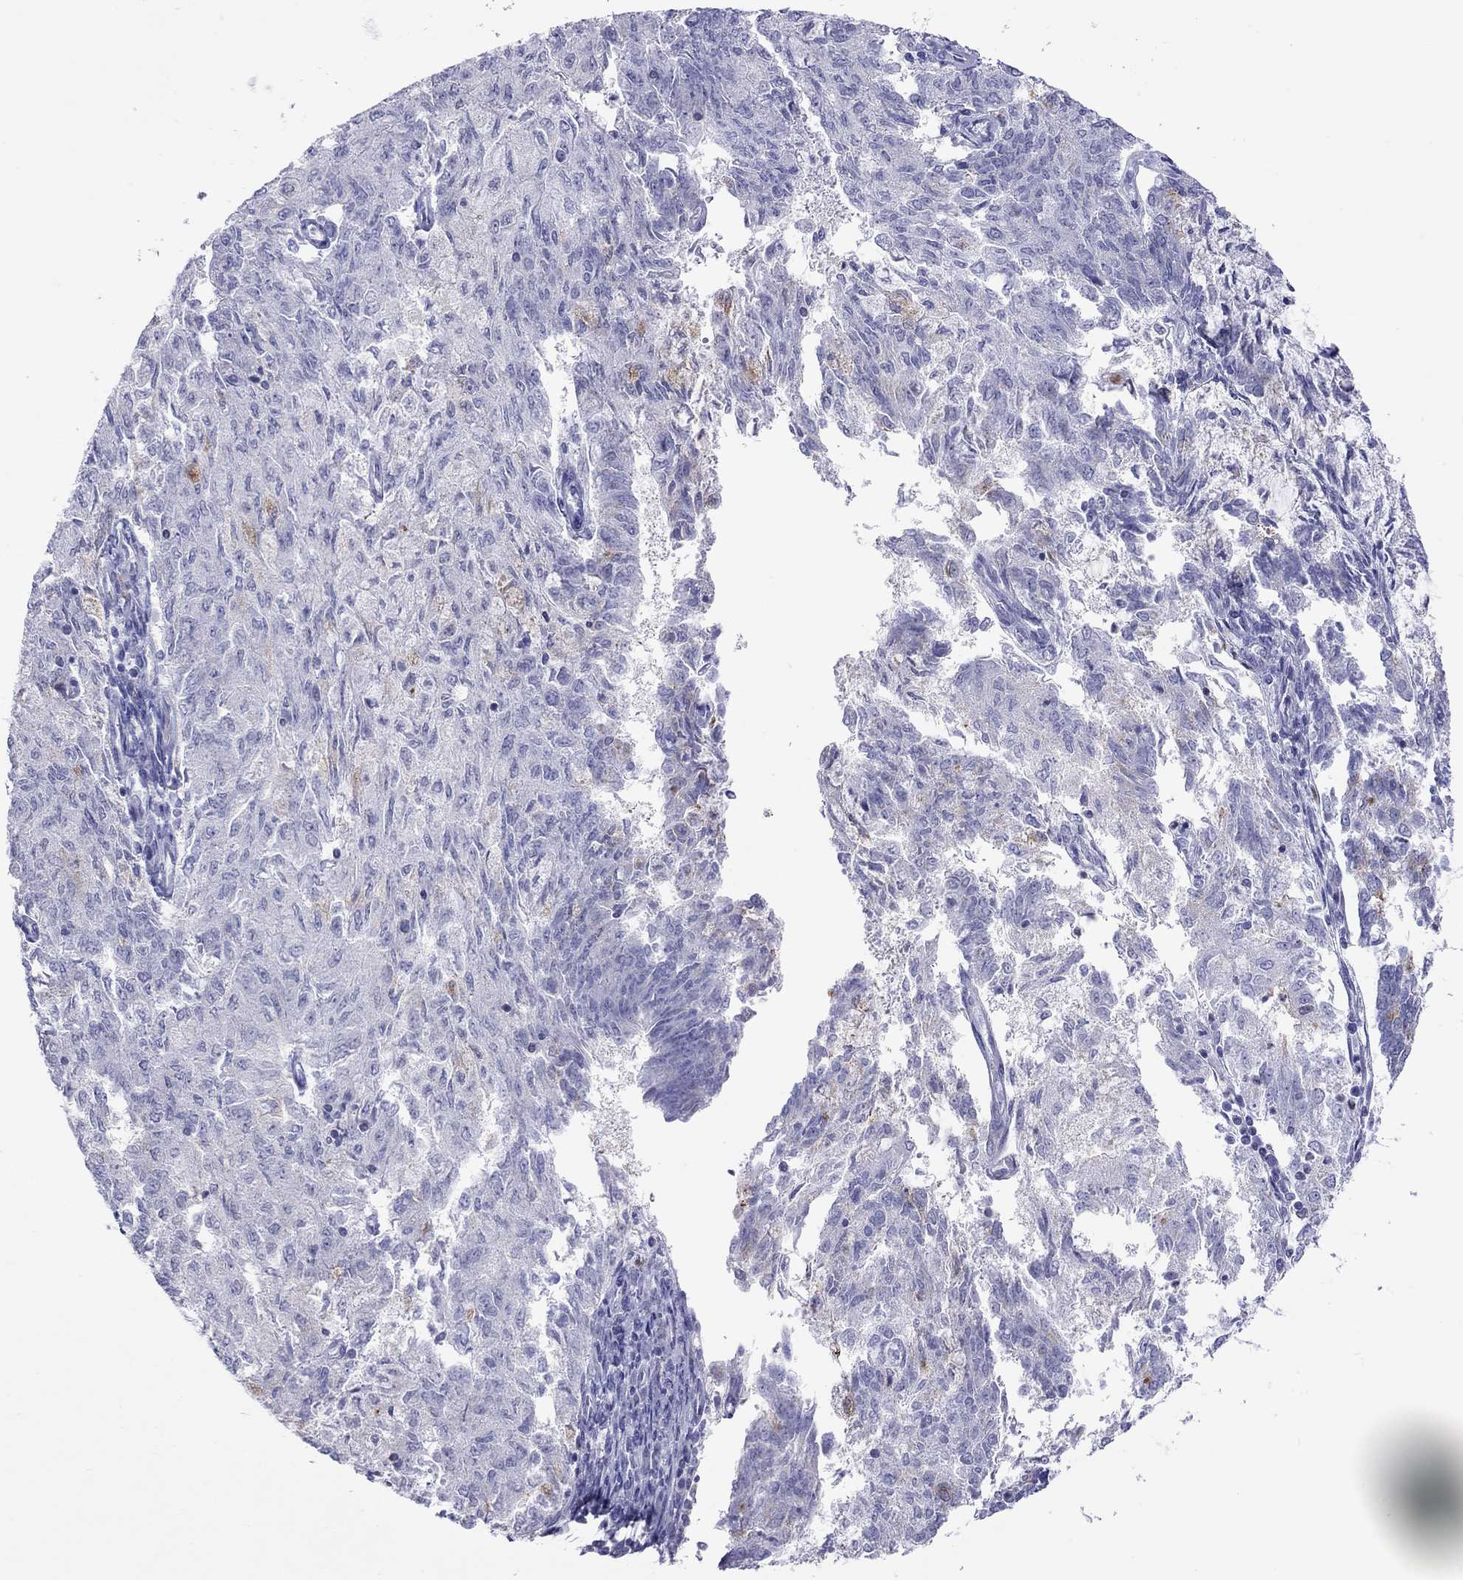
{"staining": {"intensity": "negative", "quantity": "none", "location": "none"}, "tissue": "endometrial cancer", "cell_type": "Tumor cells", "image_type": "cancer", "snomed": [{"axis": "morphology", "description": "Adenocarcinoma, NOS"}, {"axis": "topography", "description": "Endometrium"}], "caption": "Immunohistochemical staining of human adenocarcinoma (endometrial) shows no significant expression in tumor cells.", "gene": "SLC46A2", "patient": {"sex": "female", "age": 82}}